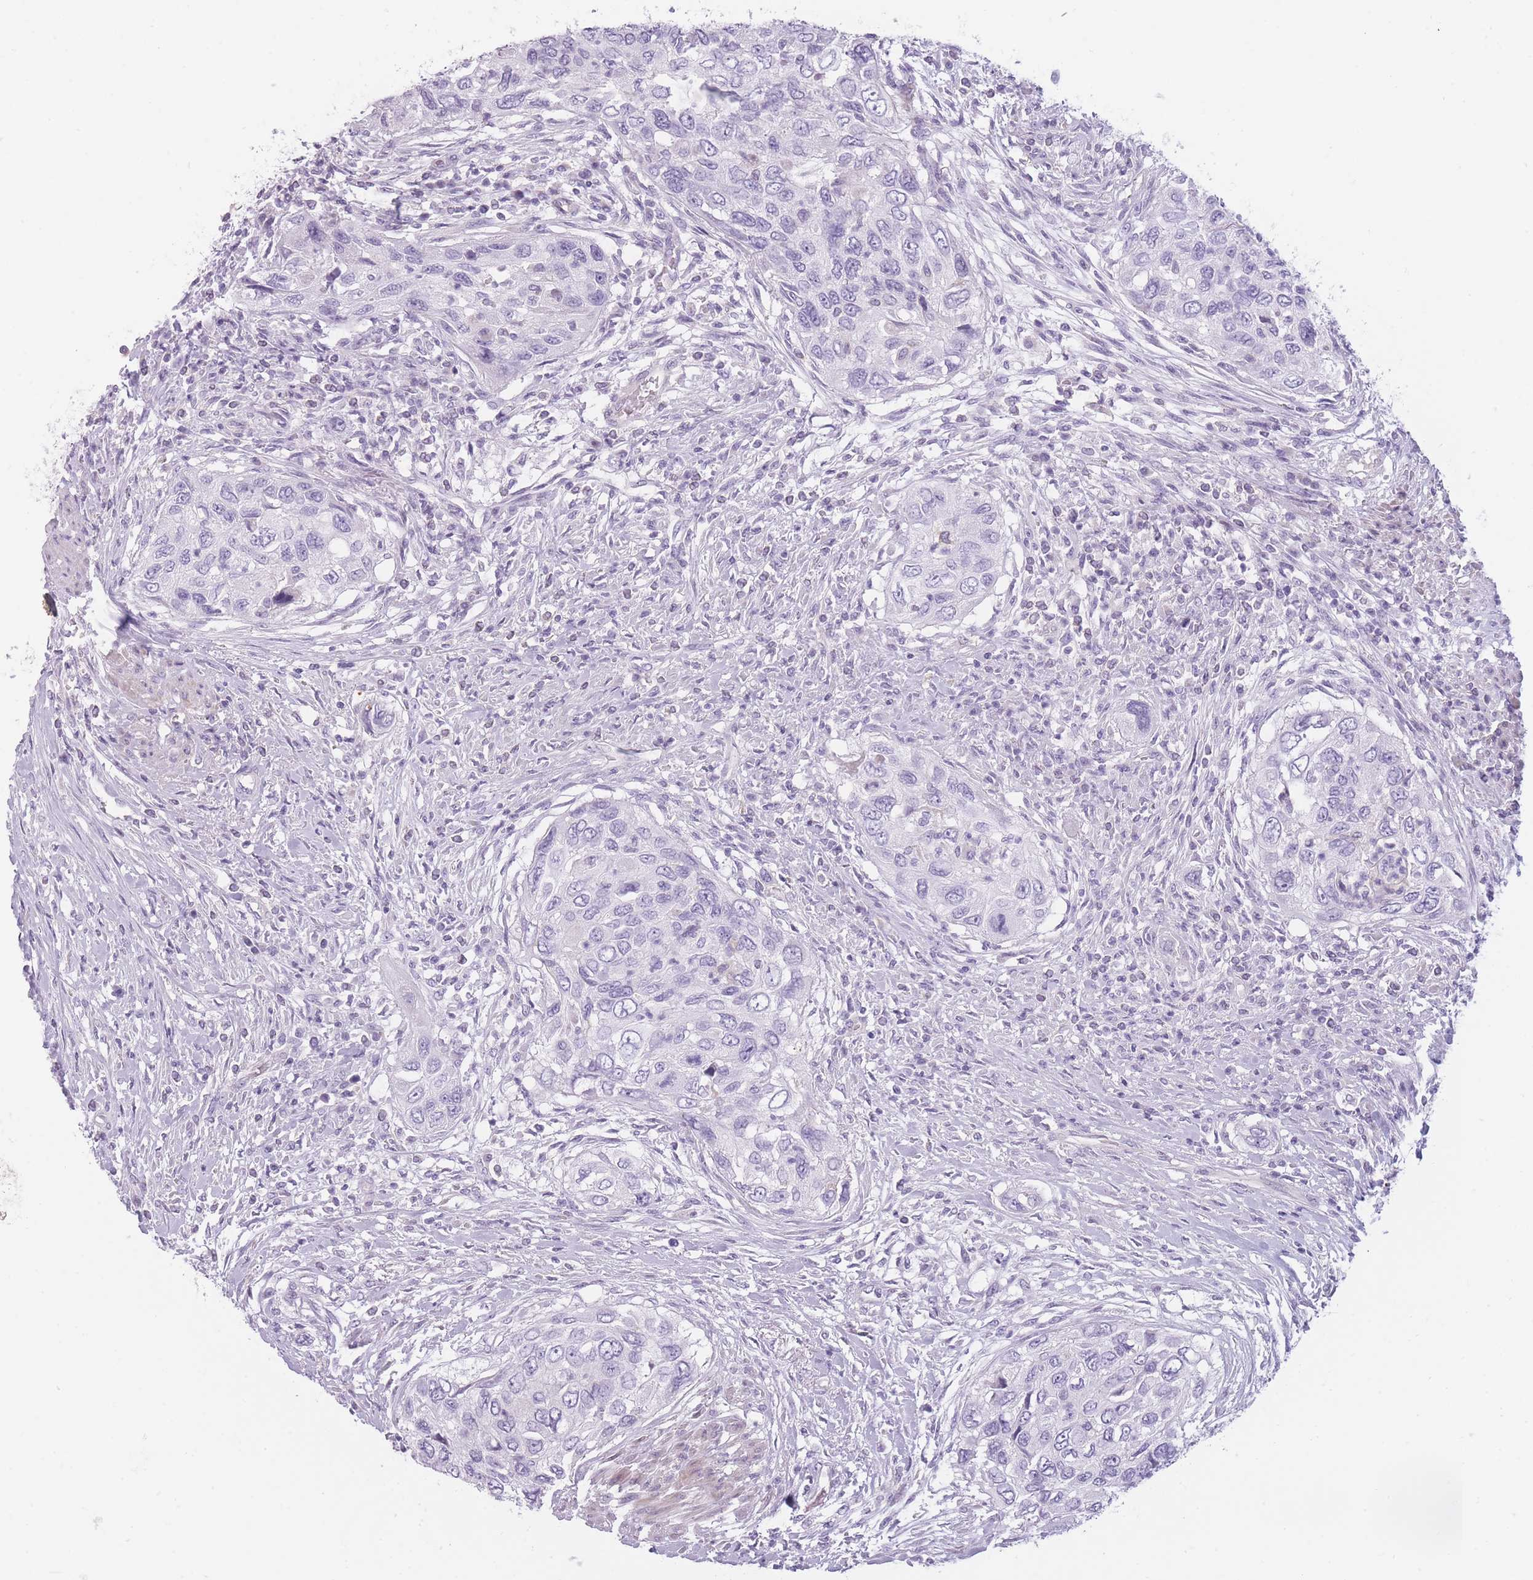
{"staining": {"intensity": "negative", "quantity": "none", "location": "none"}, "tissue": "urothelial cancer", "cell_type": "Tumor cells", "image_type": "cancer", "snomed": [{"axis": "morphology", "description": "Urothelial carcinoma, High grade"}, {"axis": "topography", "description": "Urinary bladder"}], "caption": "The micrograph demonstrates no significant staining in tumor cells of high-grade urothelial carcinoma.", "gene": "GGT1", "patient": {"sex": "female", "age": 60}}